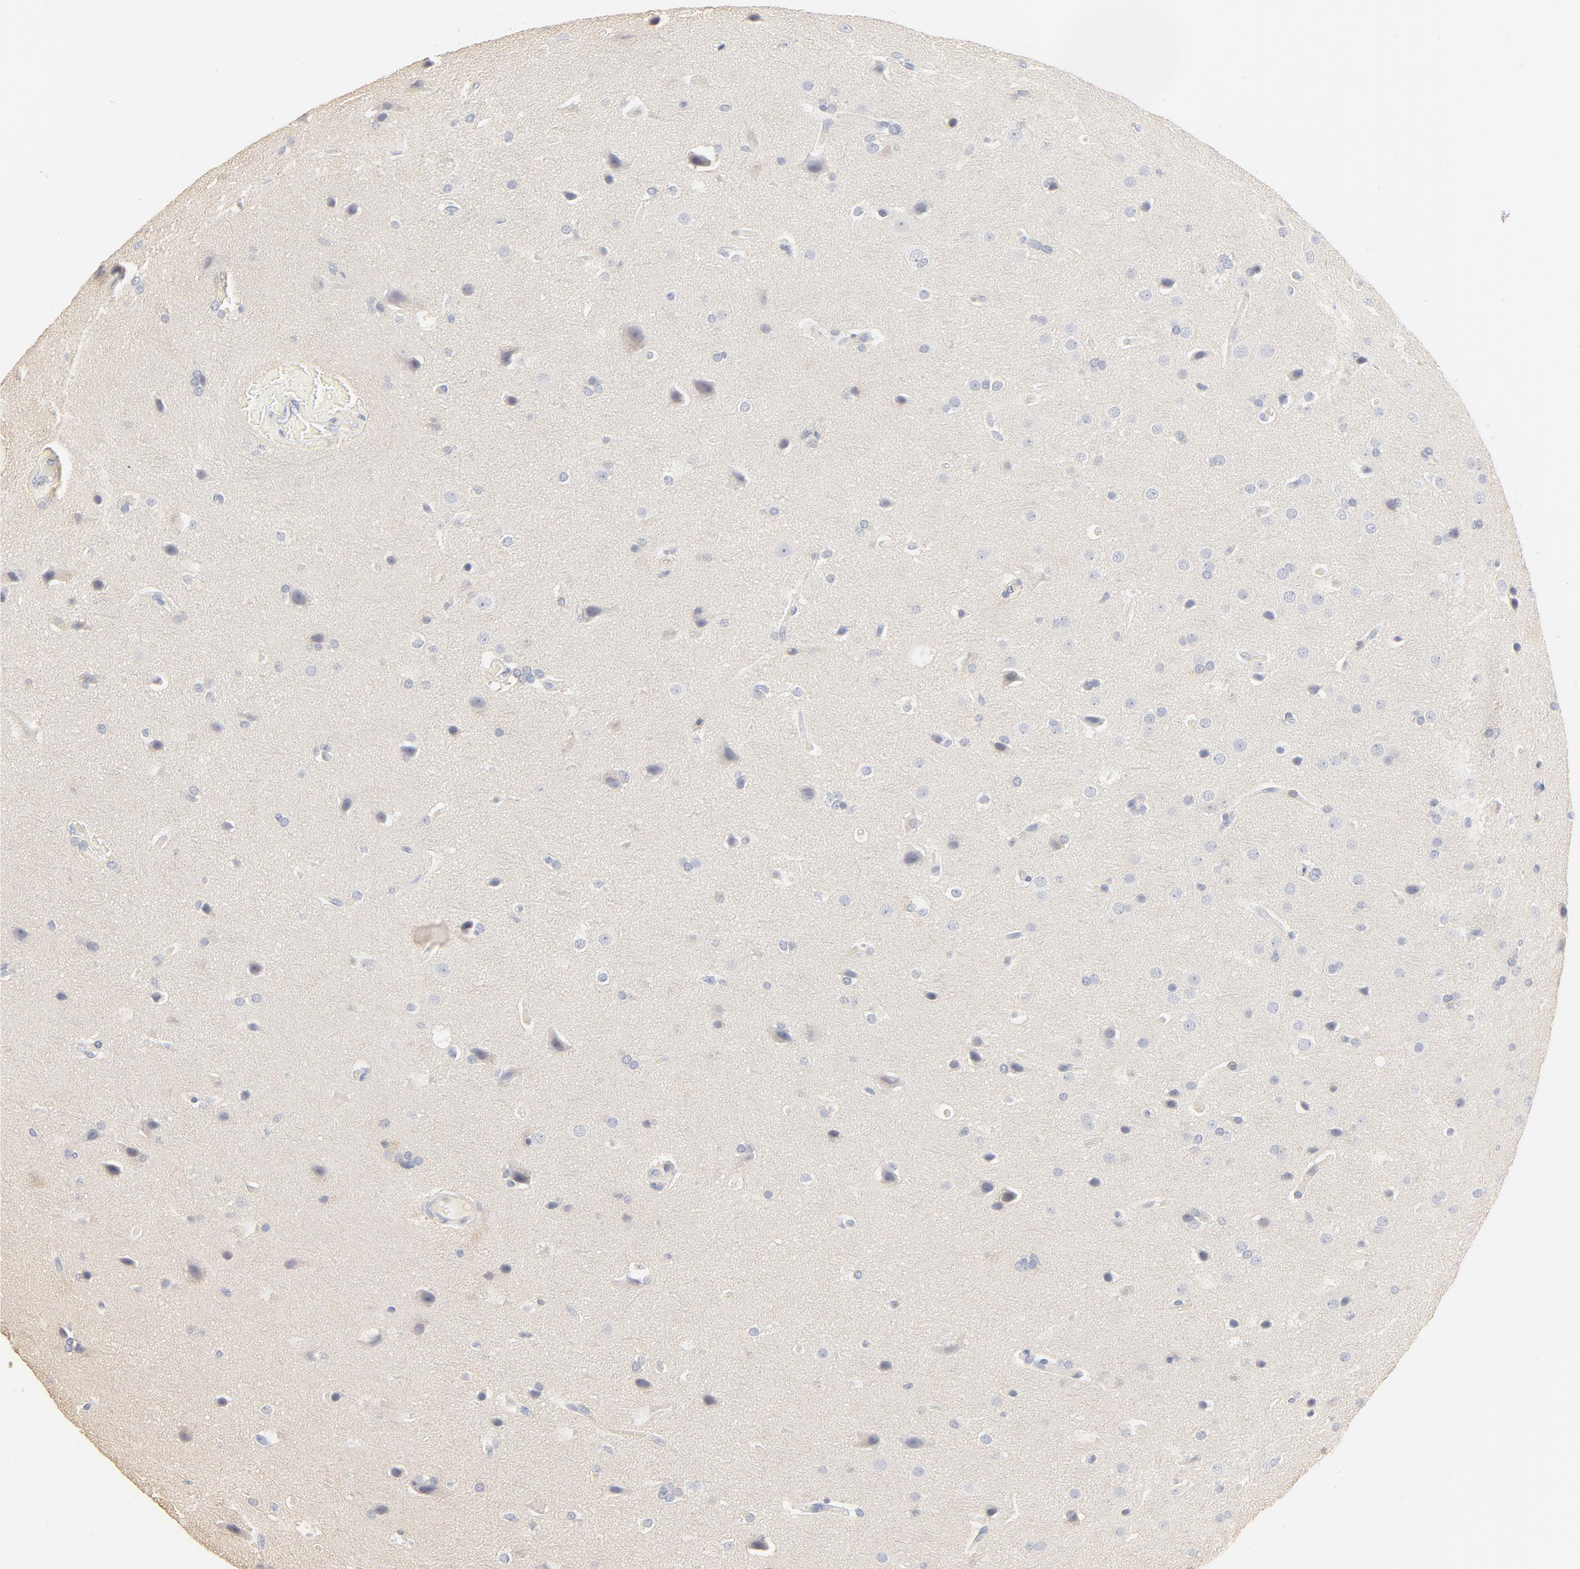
{"staining": {"intensity": "negative", "quantity": "none", "location": "none"}, "tissue": "glioma", "cell_type": "Tumor cells", "image_type": "cancer", "snomed": [{"axis": "morphology", "description": "Glioma, malignant, Low grade"}, {"axis": "topography", "description": "Cerebral cortex"}], "caption": "Tumor cells show no significant protein positivity in glioma. (Immunohistochemistry (ihc), brightfield microscopy, high magnification).", "gene": "FCGBP", "patient": {"sex": "female", "age": 47}}